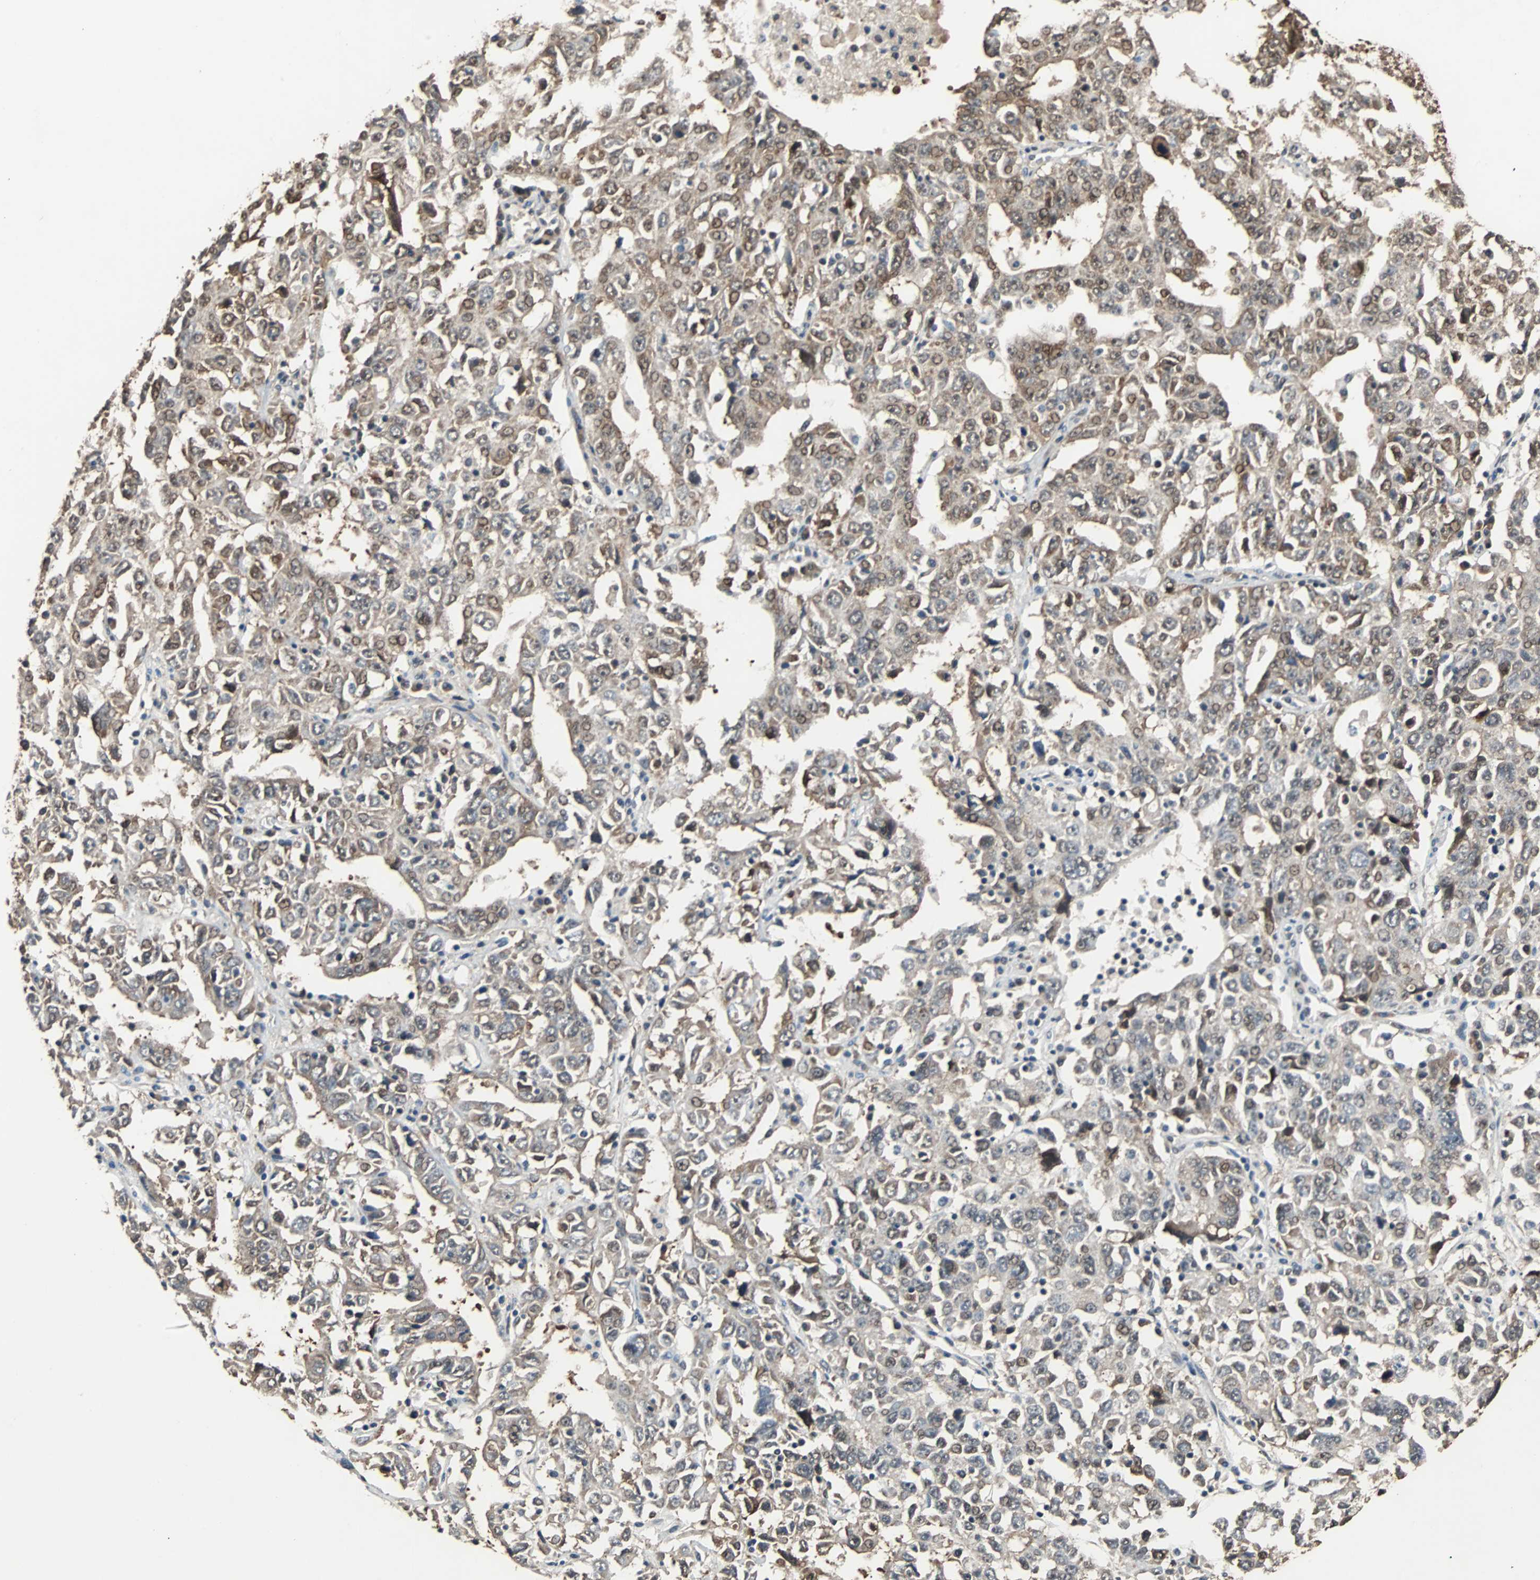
{"staining": {"intensity": "weak", "quantity": ">75%", "location": "cytoplasmic/membranous,nuclear"}, "tissue": "ovarian cancer", "cell_type": "Tumor cells", "image_type": "cancer", "snomed": [{"axis": "morphology", "description": "Carcinoma, endometroid"}, {"axis": "topography", "description": "Ovary"}], "caption": "Immunohistochemistry (IHC) image of human ovarian cancer stained for a protein (brown), which reveals low levels of weak cytoplasmic/membranous and nuclear positivity in approximately >75% of tumor cells.", "gene": "PRDX6", "patient": {"sex": "female", "age": 62}}